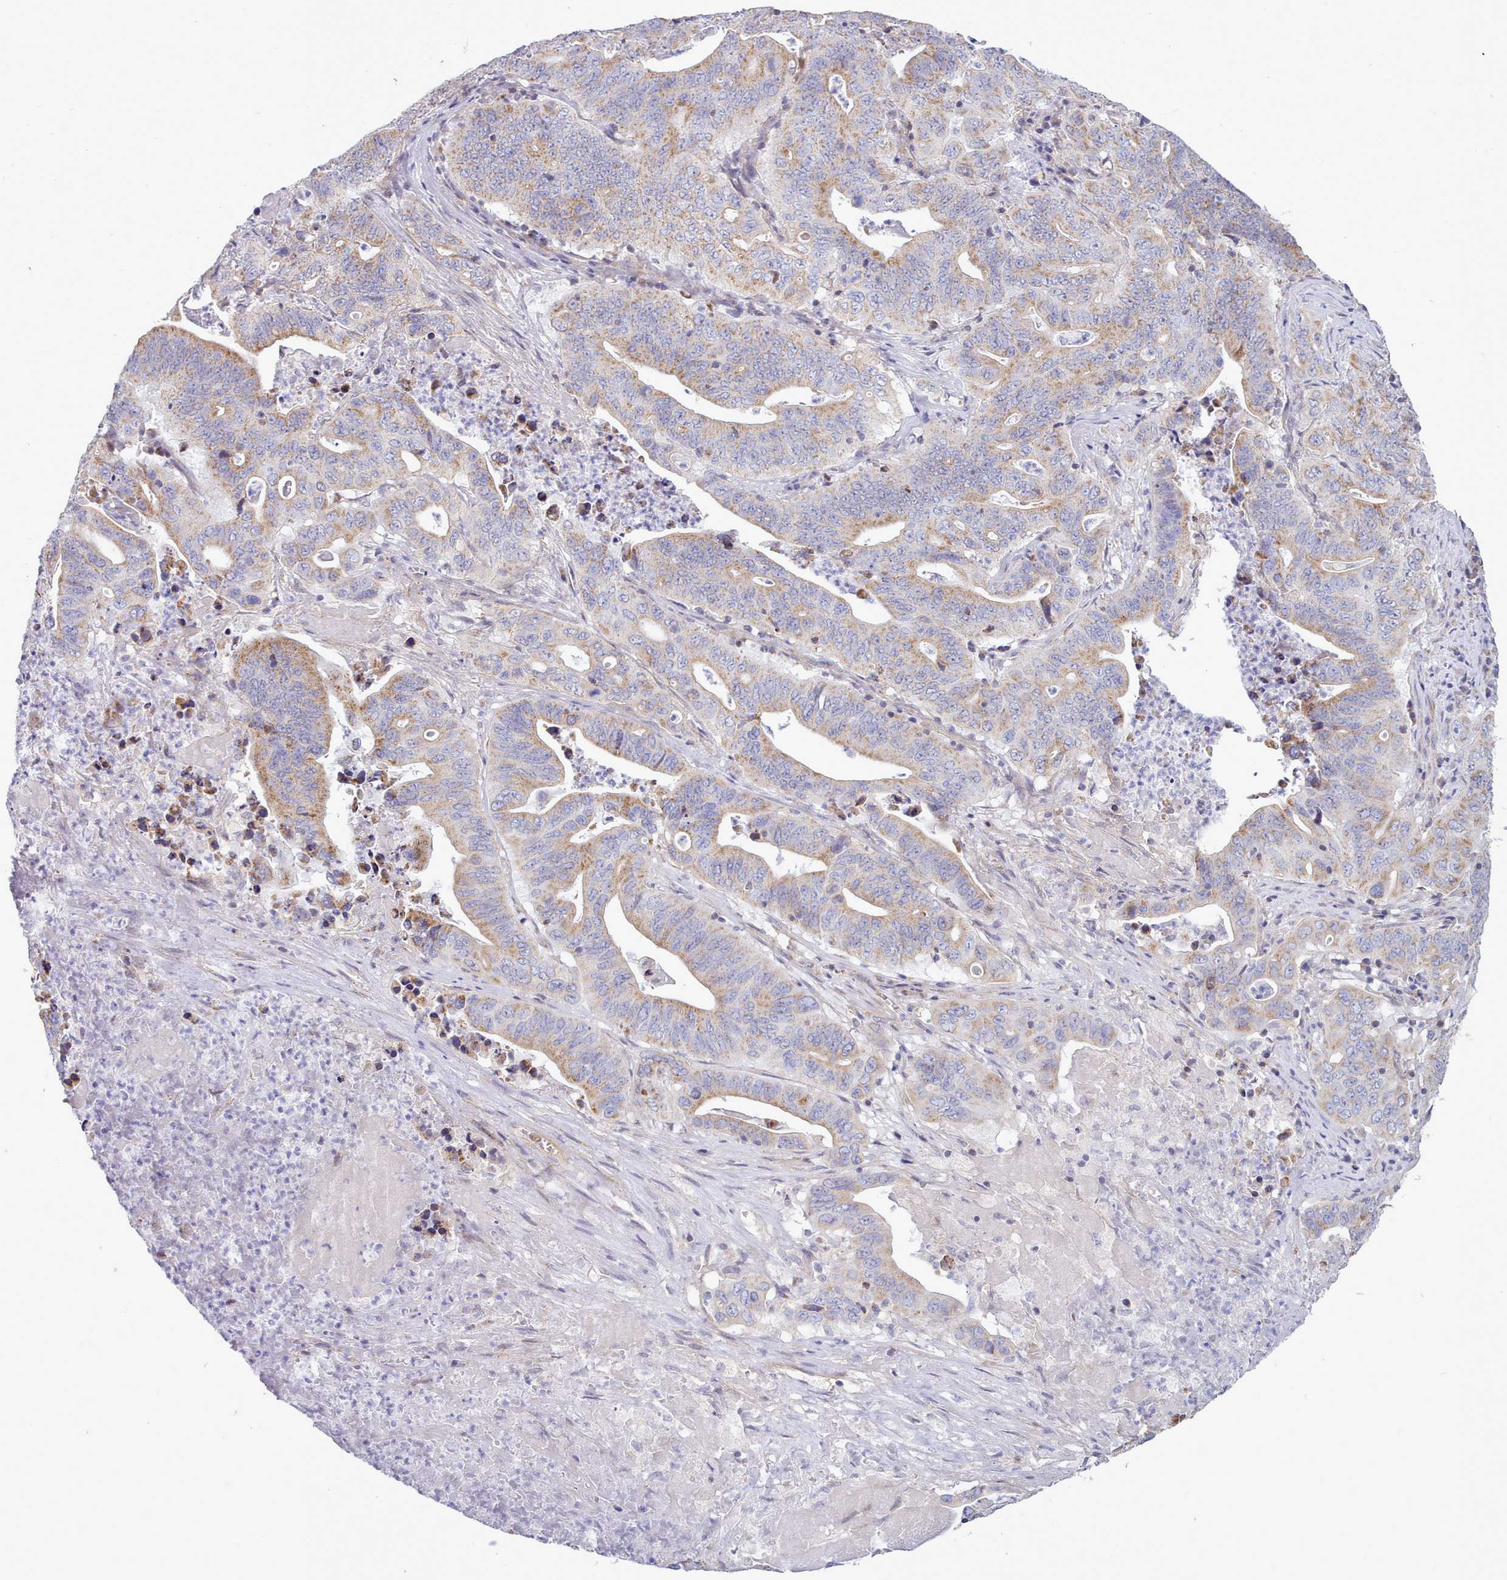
{"staining": {"intensity": "moderate", "quantity": "25%-75%", "location": "cytoplasmic/membranous"}, "tissue": "lung cancer", "cell_type": "Tumor cells", "image_type": "cancer", "snomed": [{"axis": "morphology", "description": "Adenocarcinoma, NOS"}, {"axis": "topography", "description": "Lung"}], "caption": "Immunohistochemical staining of adenocarcinoma (lung) reveals medium levels of moderate cytoplasmic/membranous protein staining in about 25%-75% of tumor cells.", "gene": "MRPL21", "patient": {"sex": "female", "age": 60}}